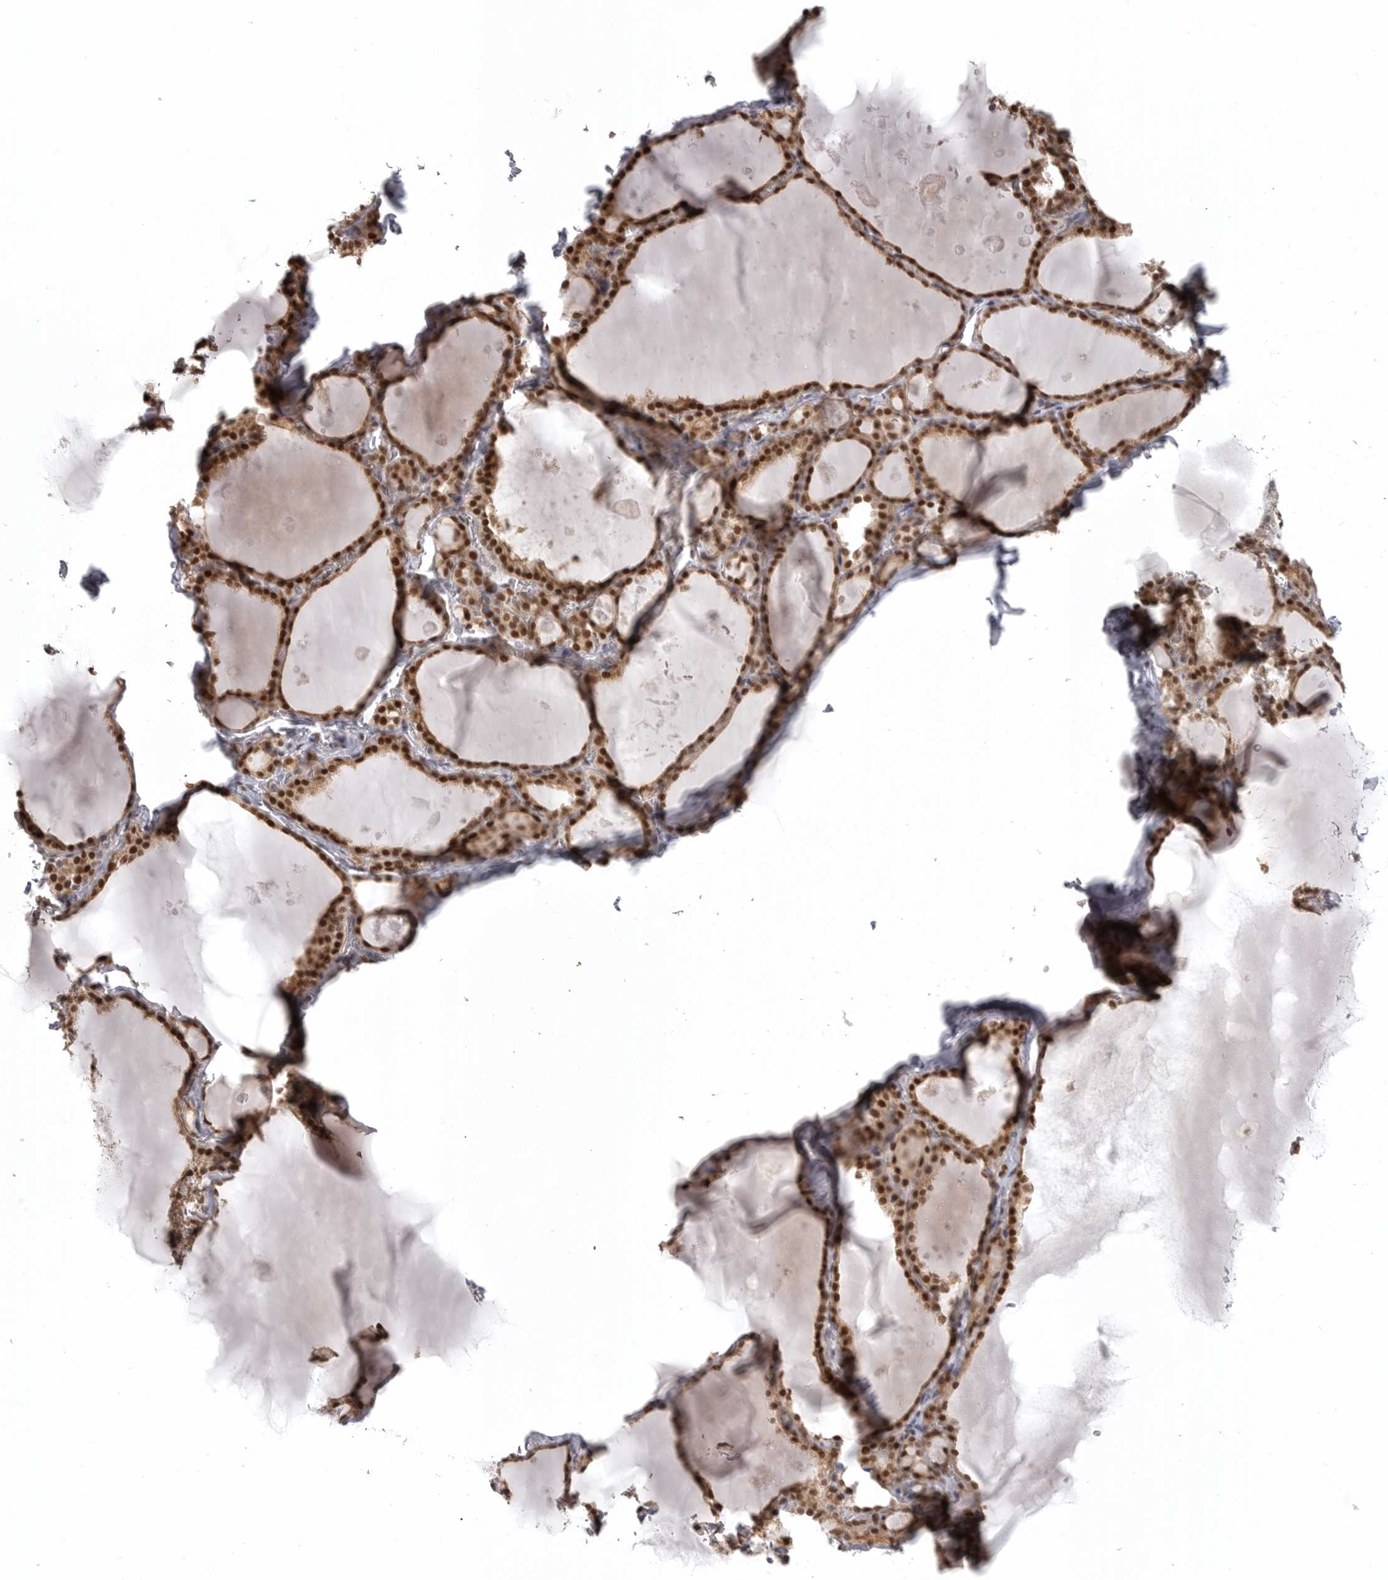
{"staining": {"intensity": "strong", "quantity": ">75%", "location": "nuclear"}, "tissue": "thyroid gland", "cell_type": "Glandular cells", "image_type": "normal", "snomed": [{"axis": "morphology", "description": "Normal tissue, NOS"}, {"axis": "topography", "description": "Thyroid gland"}], "caption": "Thyroid gland stained with IHC shows strong nuclear positivity in about >75% of glandular cells. (Brightfield microscopy of DAB IHC at high magnification).", "gene": "ISG20L2", "patient": {"sex": "male", "age": 56}}